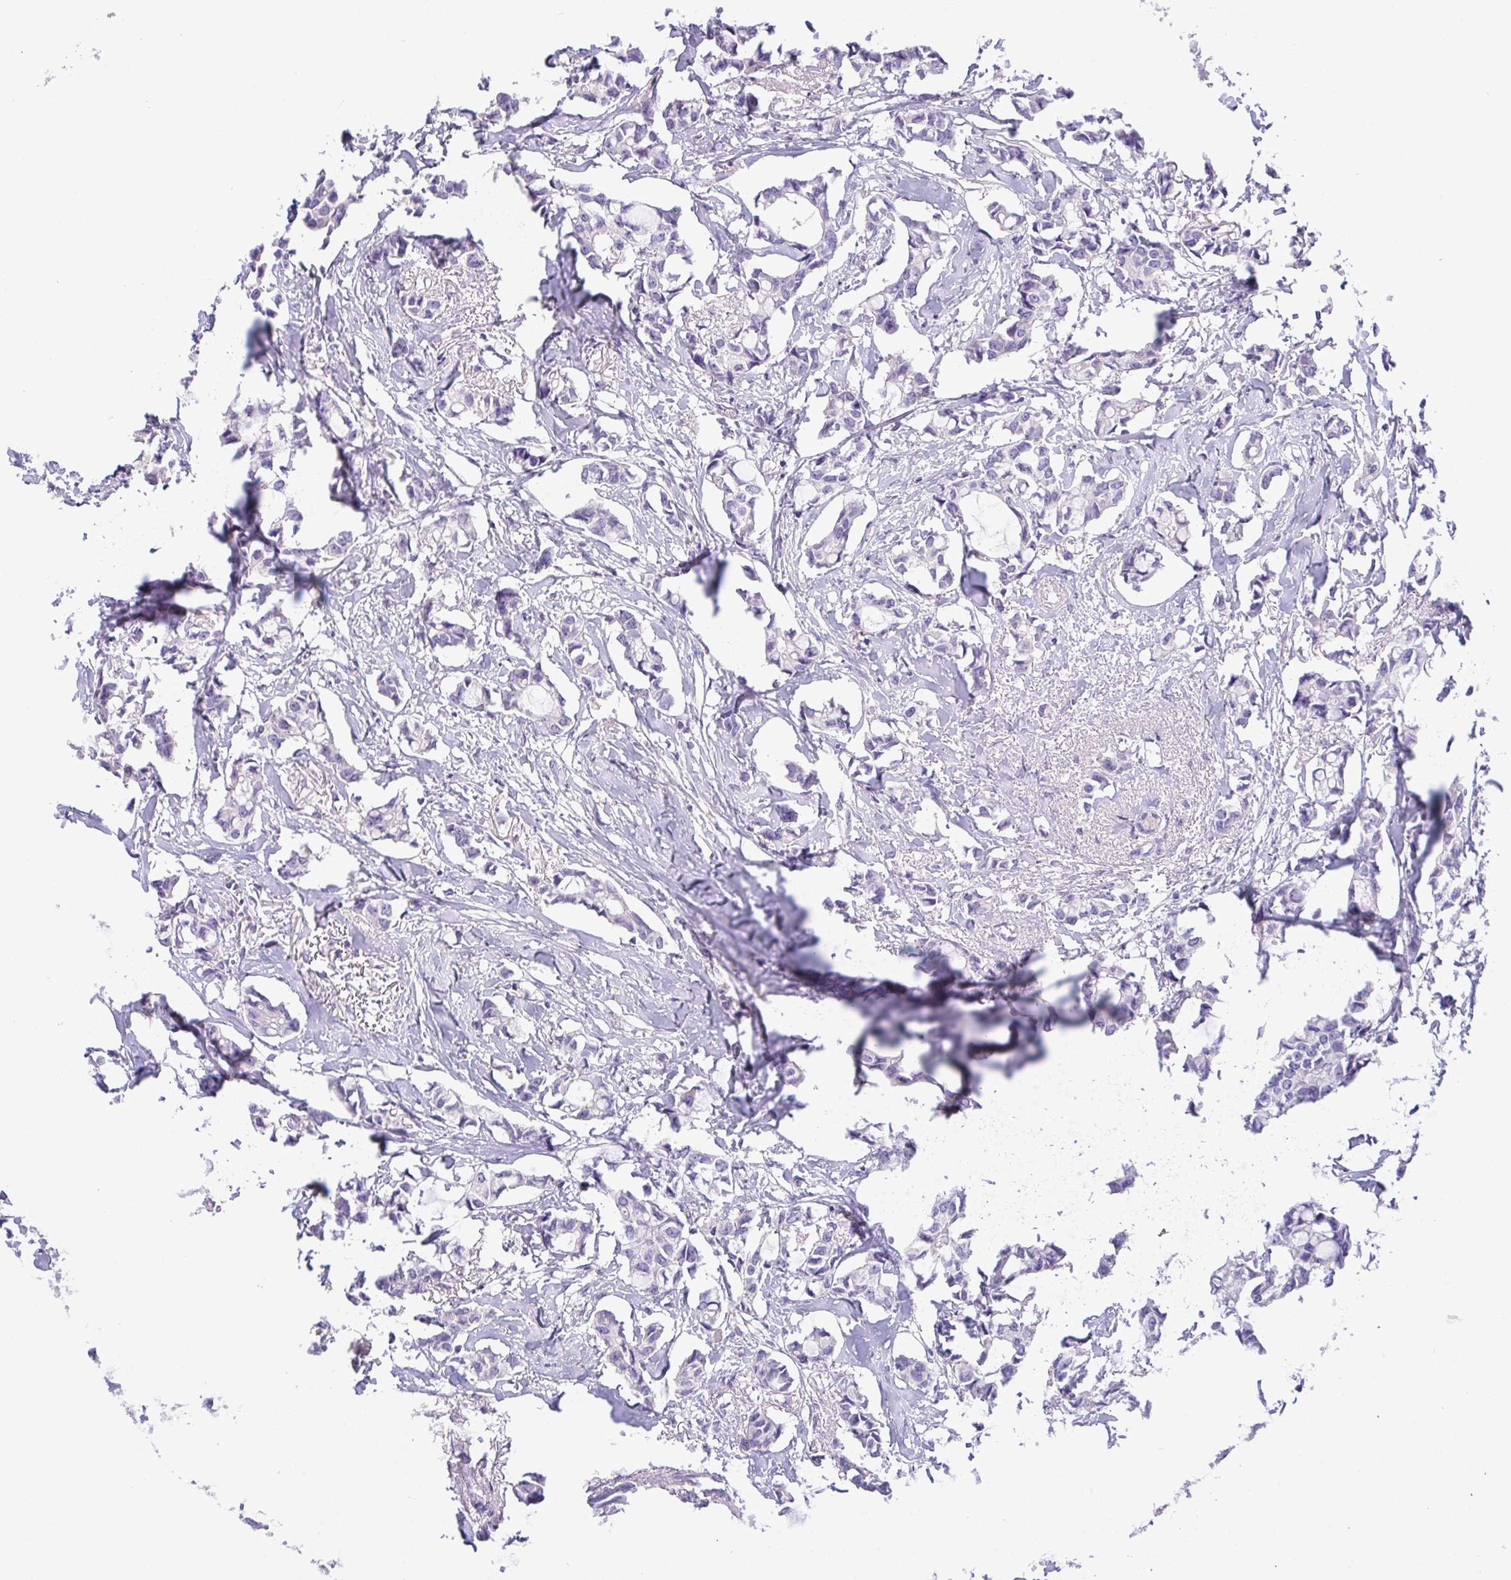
{"staining": {"intensity": "negative", "quantity": "none", "location": "none"}, "tissue": "breast cancer", "cell_type": "Tumor cells", "image_type": "cancer", "snomed": [{"axis": "morphology", "description": "Duct carcinoma"}, {"axis": "topography", "description": "Breast"}], "caption": "Tumor cells show no significant protein staining in breast cancer.", "gene": "CA10", "patient": {"sex": "female", "age": 73}}